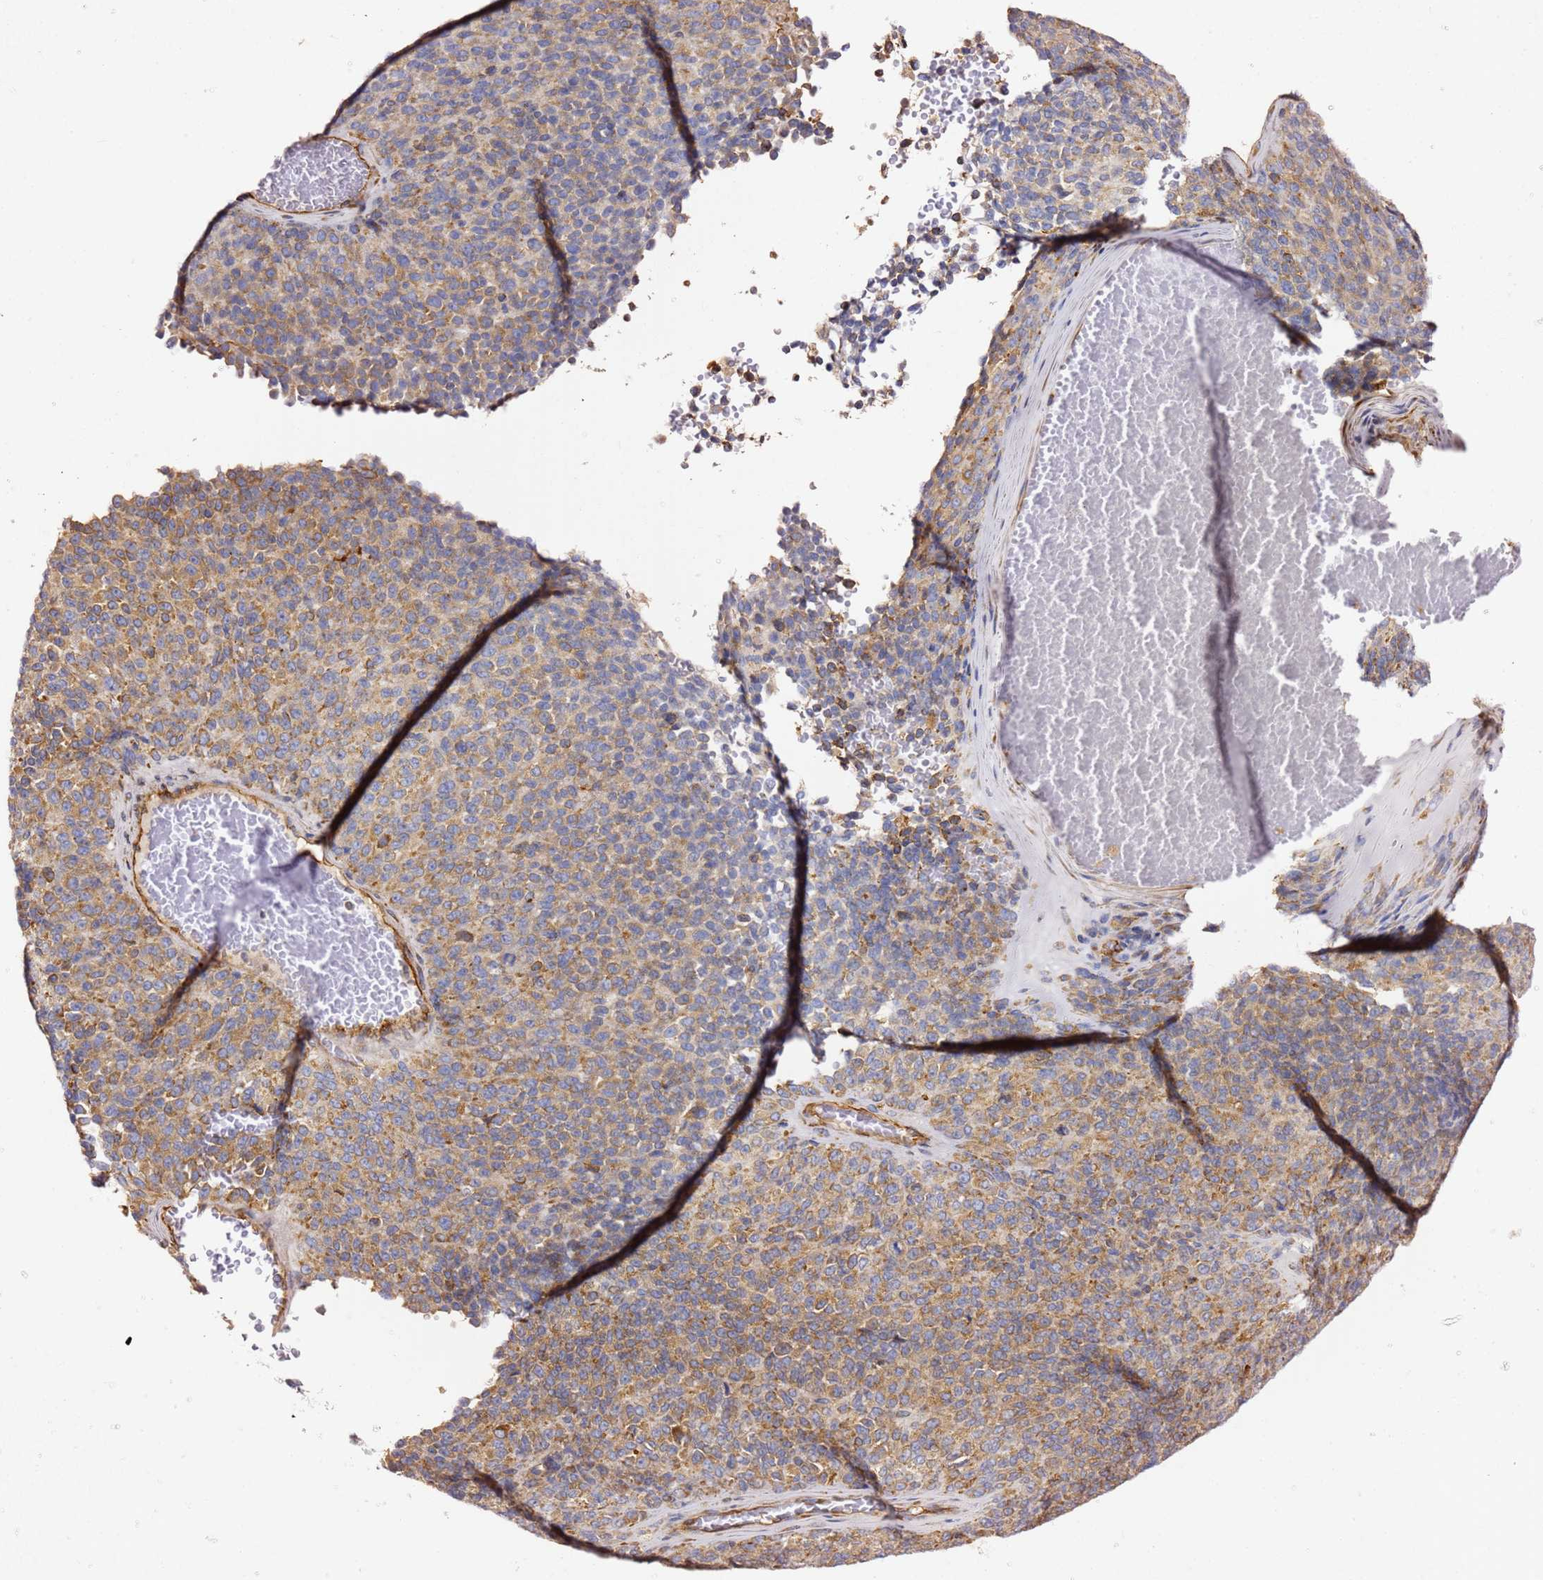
{"staining": {"intensity": "moderate", "quantity": ">75%", "location": "cytoplasmic/membranous"}, "tissue": "melanoma", "cell_type": "Tumor cells", "image_type": "cancer", "snomed": [{"axis": "morphology", "description": "Malignant melanoma, Metastatic site"}, {"axis": "topography", "description": "Brain"}], "caption": "Moderate cytoplasmic/membranous staining is identified in about >75% of tumor cells in melanoma.", "gene": "KIF7", "patient": {"sex": "female", "age": 56}}